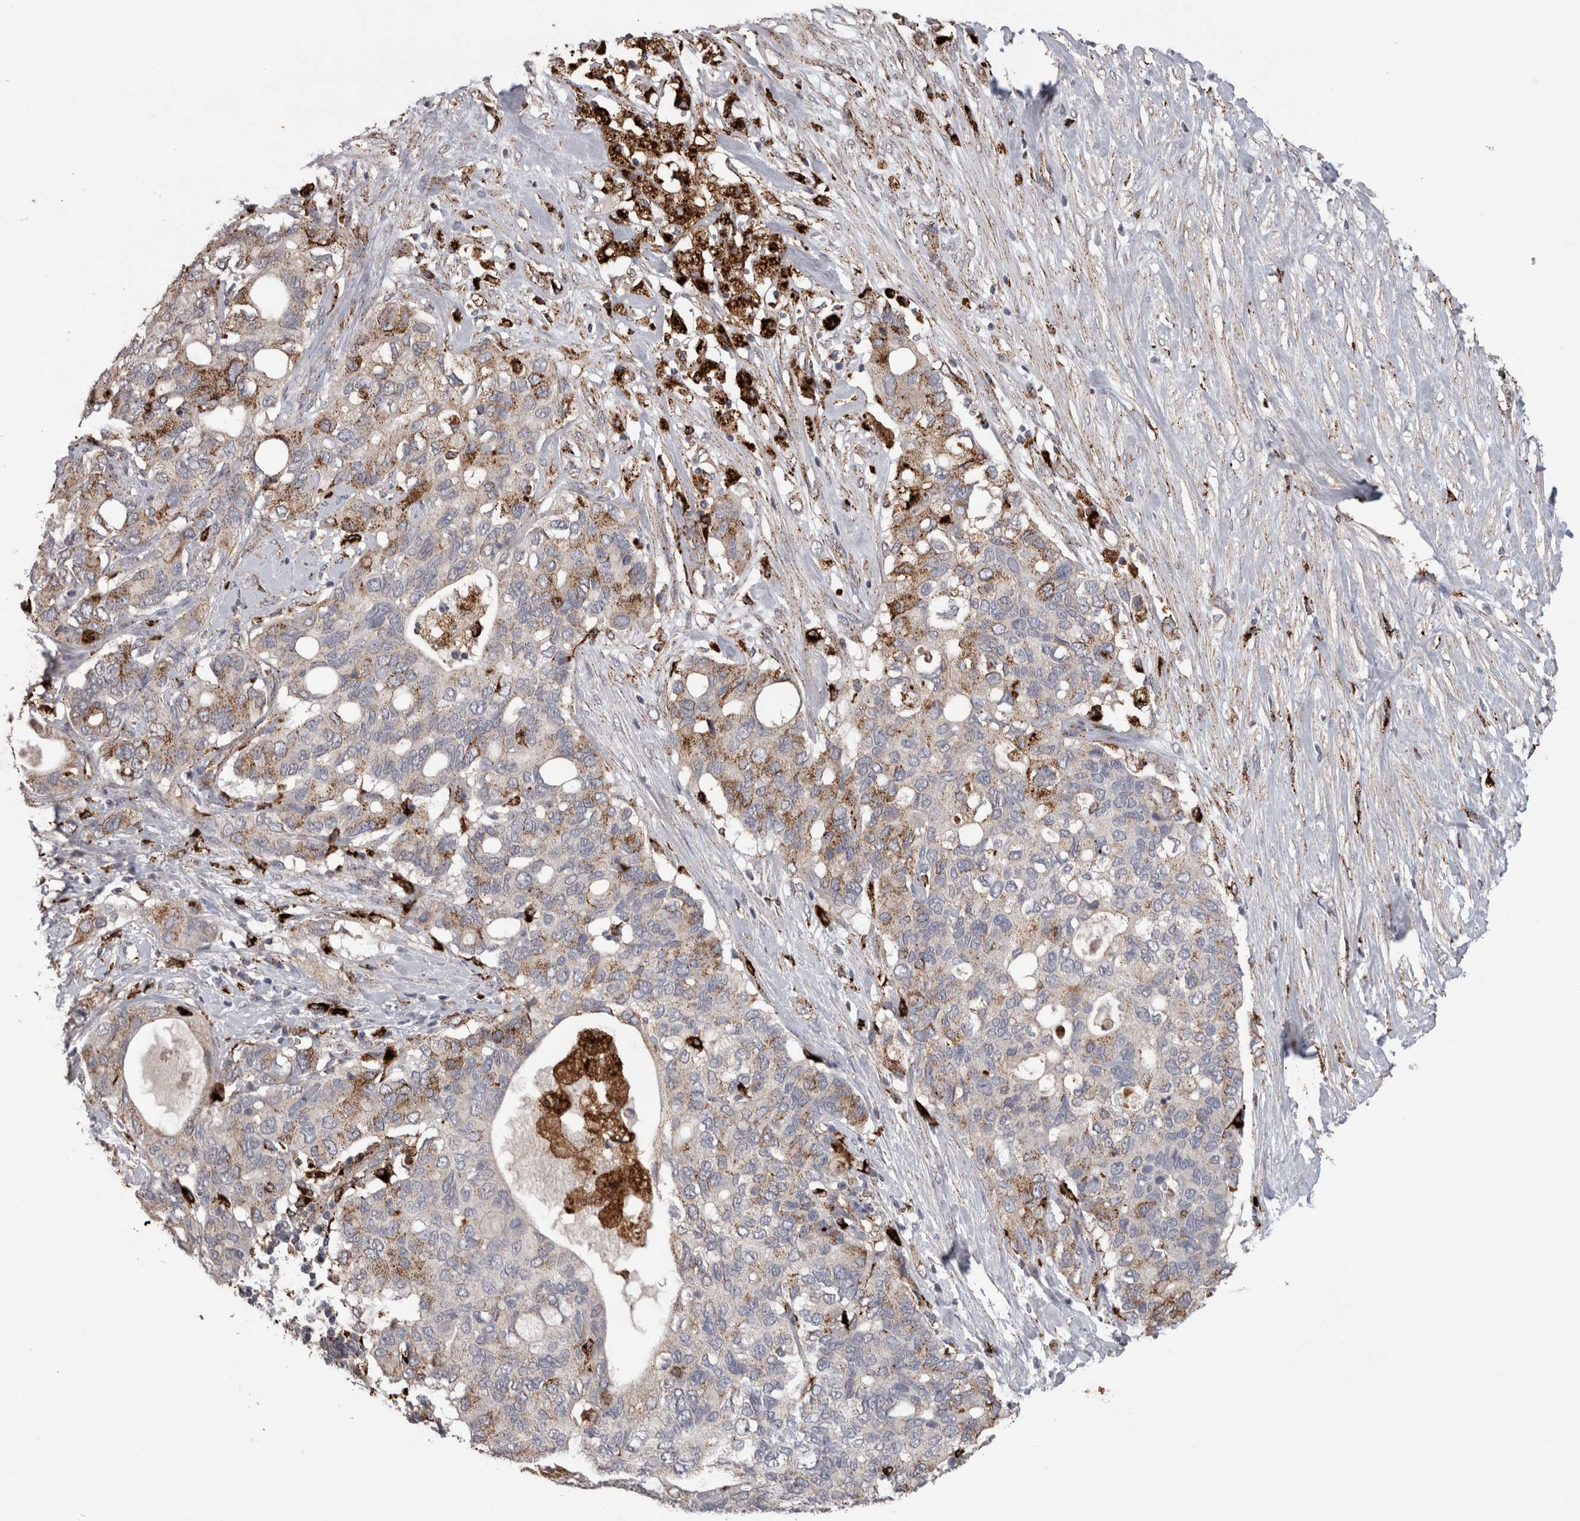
{"staining": {"intensity": "moderate", "quantity": "25%-75%", "location": "cytoplasmic/membranous"}, "tissue": "pancreatic cancer", "cell_type": "Tumor cells", "image_type": "cancer", "snomed": [{"axis": "morphology", "description": "Adenocarcinoma, NOS"}, {"axis": "topography", "description": "Pancreas"}], "caption": "Adenocarcinoma (pancreatic) stained with IHC displays moderate cytoplasmic/membranous expression in approximately 25%-75% of tumor cells.", "gene": "CTSZ", "patient": {"sex": "female", "age": 56}}